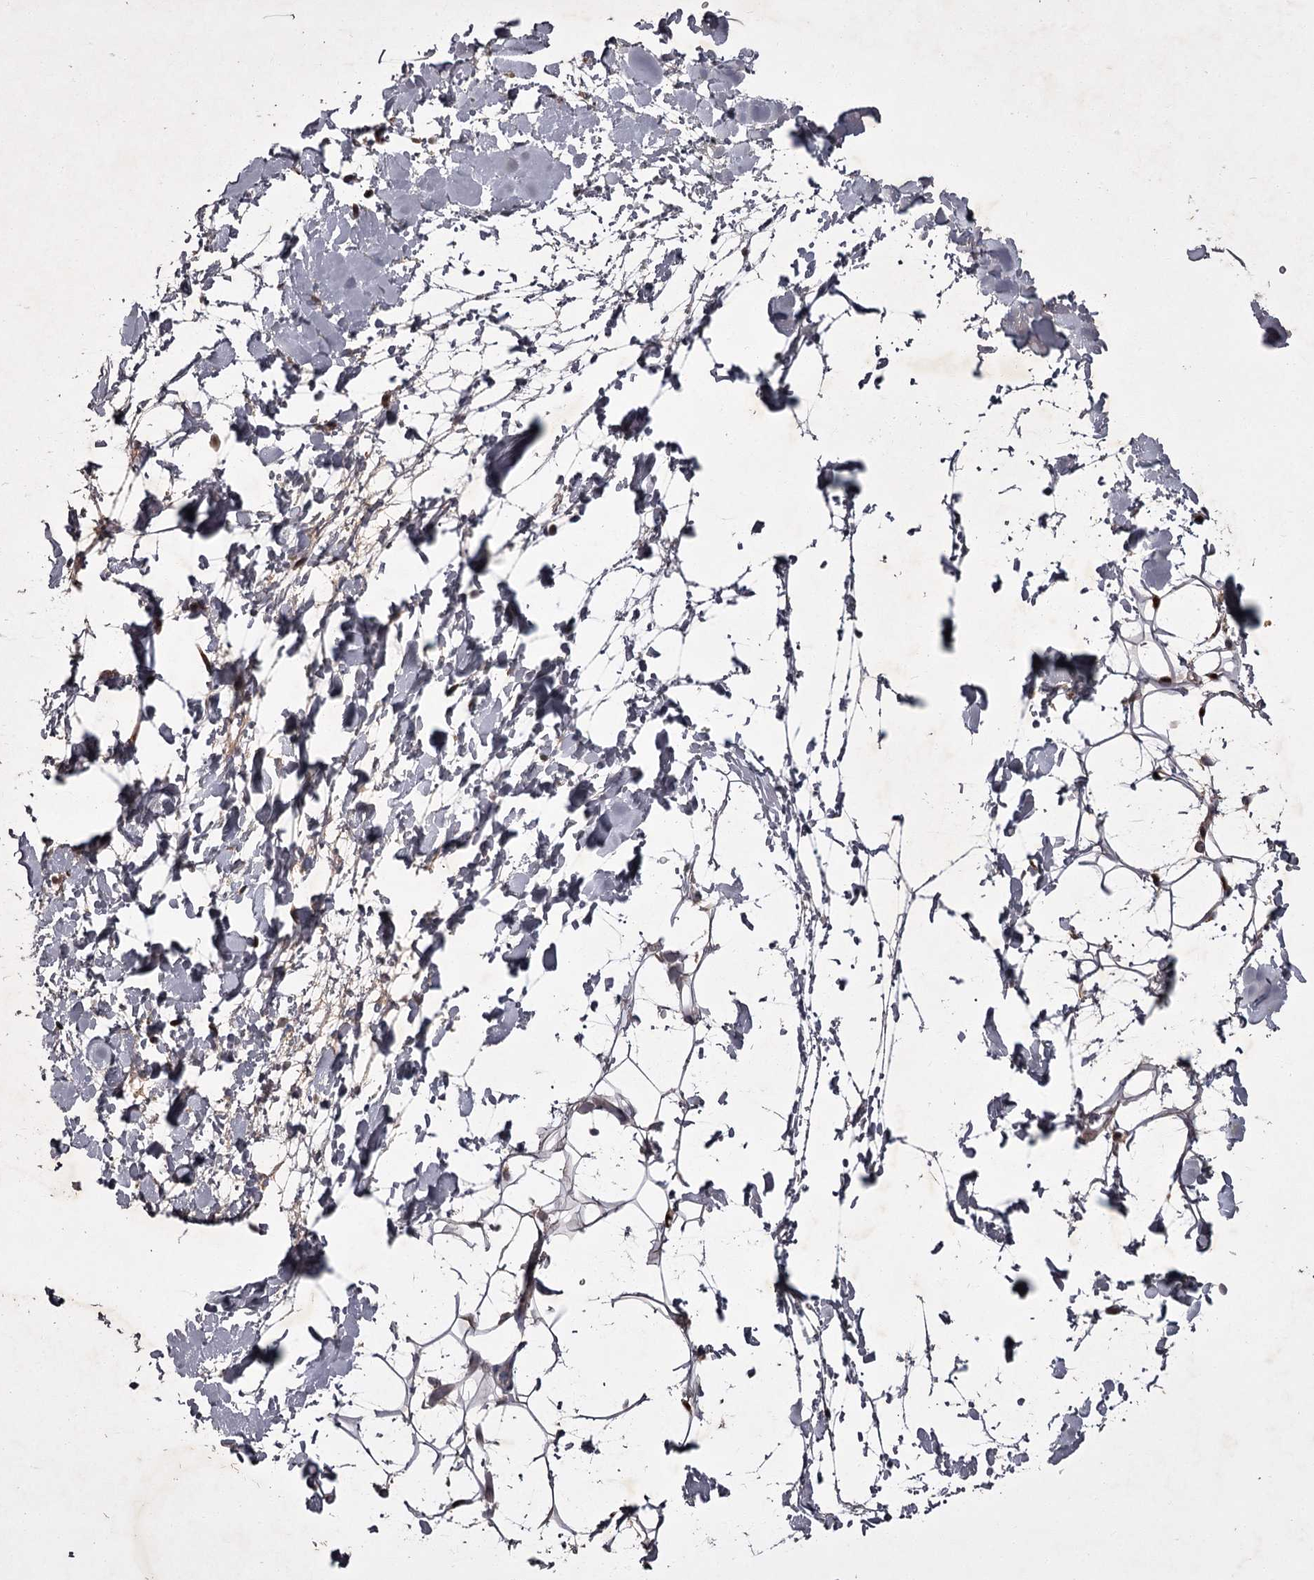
{"staining": {"intensity": "weak", "quantity": ">75%", "location": "cytoplasmic/membranous"}, "tissue": "adipose tissue", "cell_type": "Adipocytes", "image_type": "normal", "snomed": [{"axis": "morphology", "description": "Normal tissue, NOS"}, {"axis": "topography", "description": "Breast"}], "caption": "A brown stain labels weak cytoplasmic/membranous expression of a protein in adipocytes of benign human adipose tissue. (DAB IHC with brightfield microscopy, high magnification).", "gene": "TBC1D23", "patient": {"sex": "female", "age": 26}}